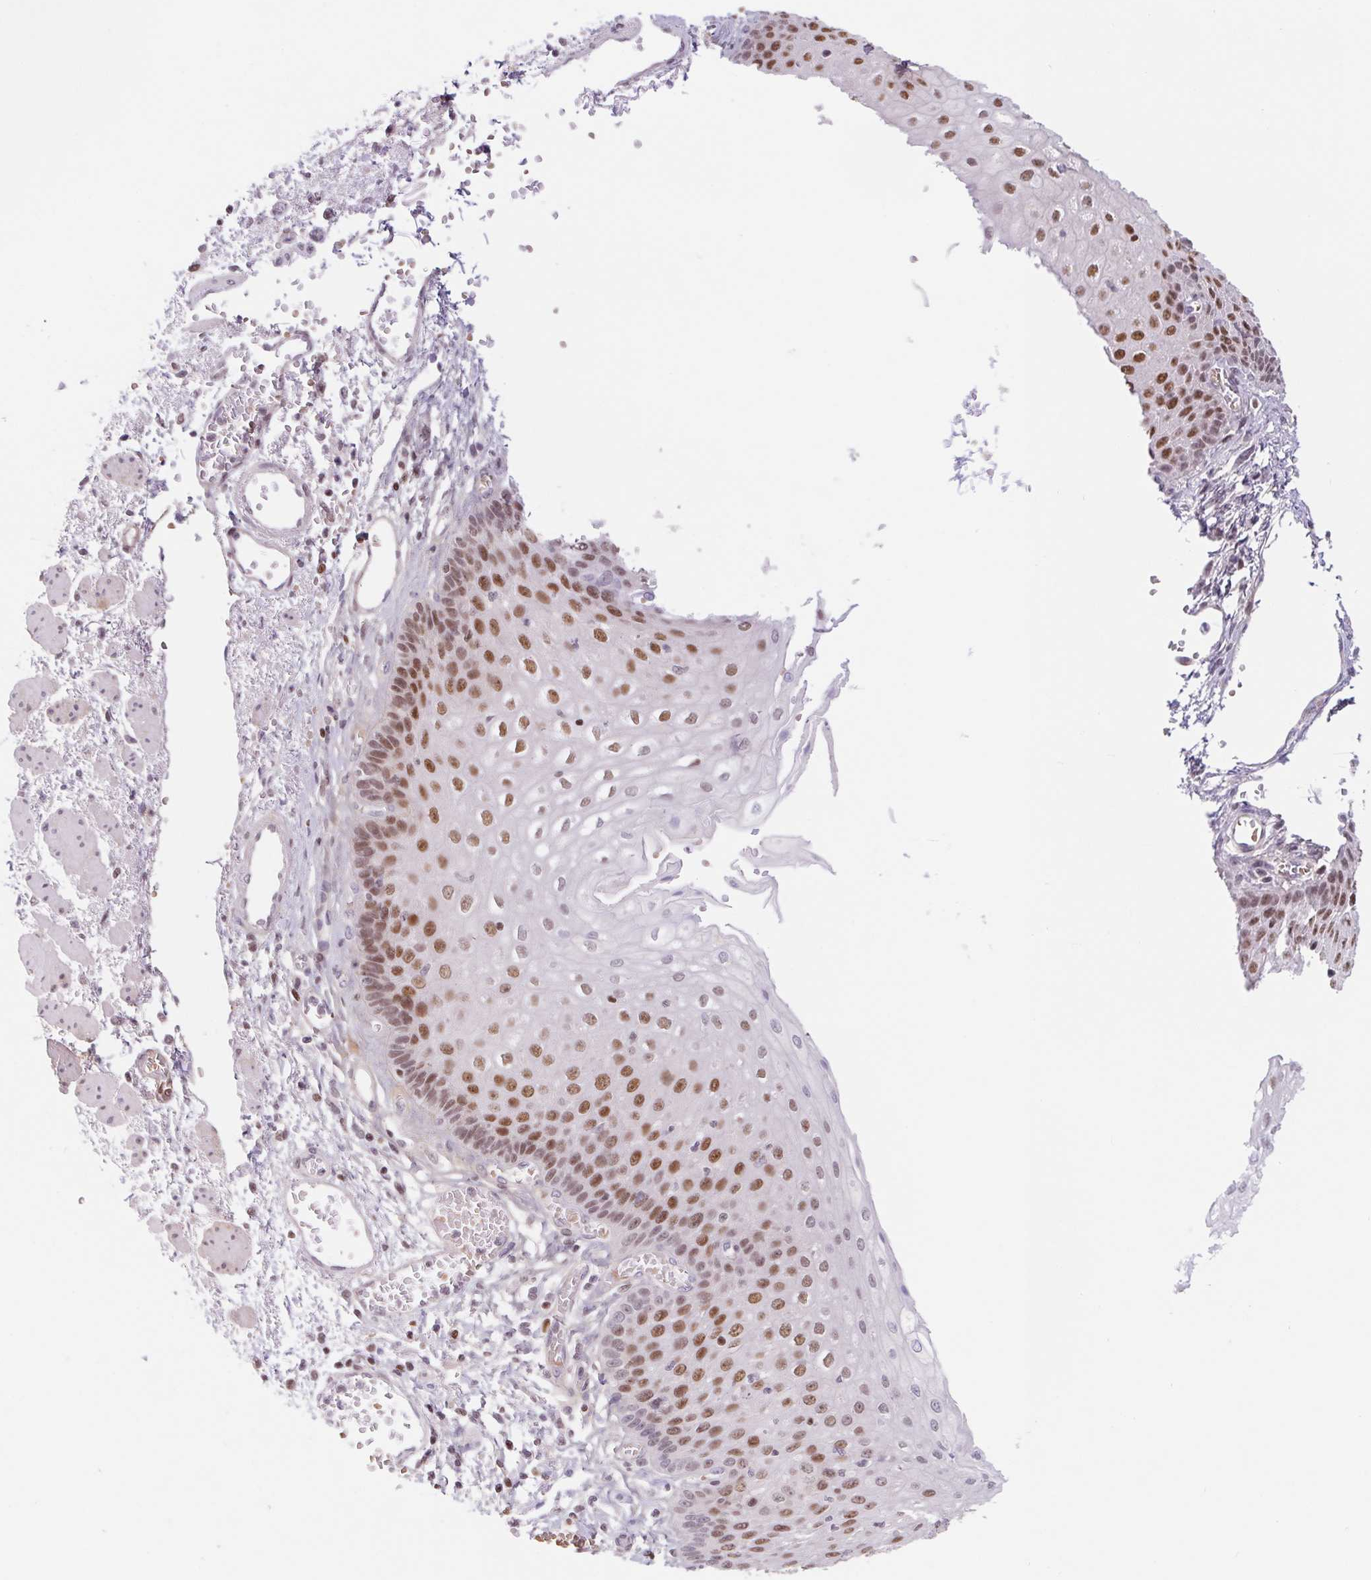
{"staining": {"intensity": "strong", "quantity": "25%-75%", "location": "nuclear"}, "tissue": "esophagus", "cell_type": "Squamous epithelial cells", "image_type": "normal", "snomed": [{"axis": "morphology", "description": "Normal tissue, NOS"}, {"axis": "morphology", "description": "Adenocarcinoma, NOS"}, {"axis": "topography", "description": "Esophagus"}], "caption": "Immunohistochemical staining of unremarkable esophagus exhibits high levels of strong nuclear expression in approximately 25%-75% of squamous epithelial cells. The staining is performed using DAB brown chromogen to label protein expression. The nuclei are counter-stained blue using hematoxylin.", "gene": "TRERF1", "patient": {"sex": "male", "age": 81}}